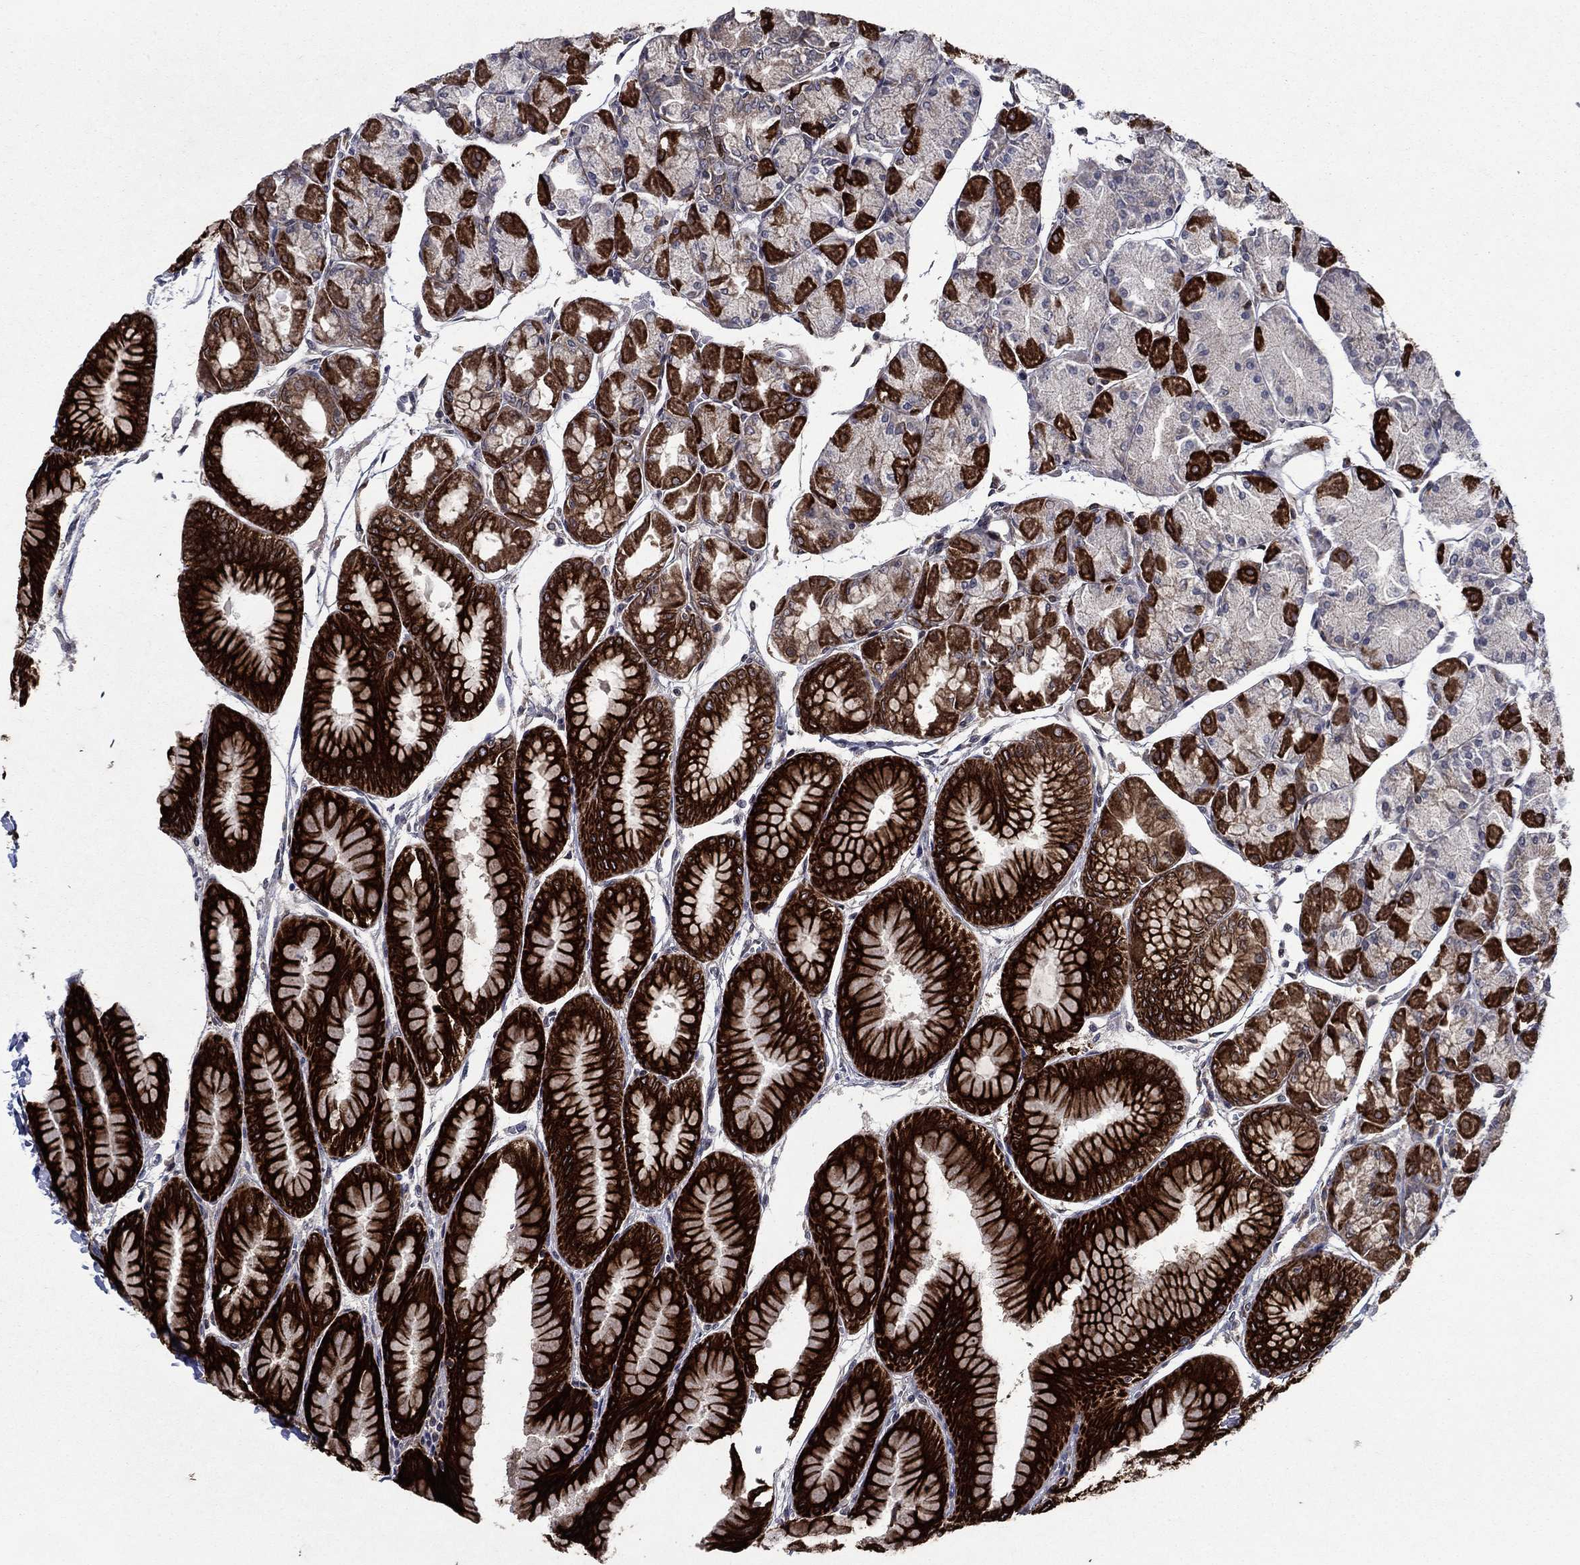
{"staining": {"intensity": "strong", "quantity": ">75%", "location": "cytoplasmic/membranous"}, "tissue": "stomach", "cell_type": "Glandular cells", "image_type": "normal", "snomed": [{"axis": "morphology", "description": "Normal tissue, NOS"}, {"axis": "topography", "description": "Stomach, upper"}], "caption": "IHC of normal human stomach shows high levels of strong cytoplasmic/membranous positivity in approximately >75% of glandular cells. Using DAB (3,3'-diaminobenzidine) (brown) and hematoxylin (blue) stains, captured at high magnification using brightfield microscopy.", "gene": "DHRS7", "patient": {"sex": "male", "age": 60}}